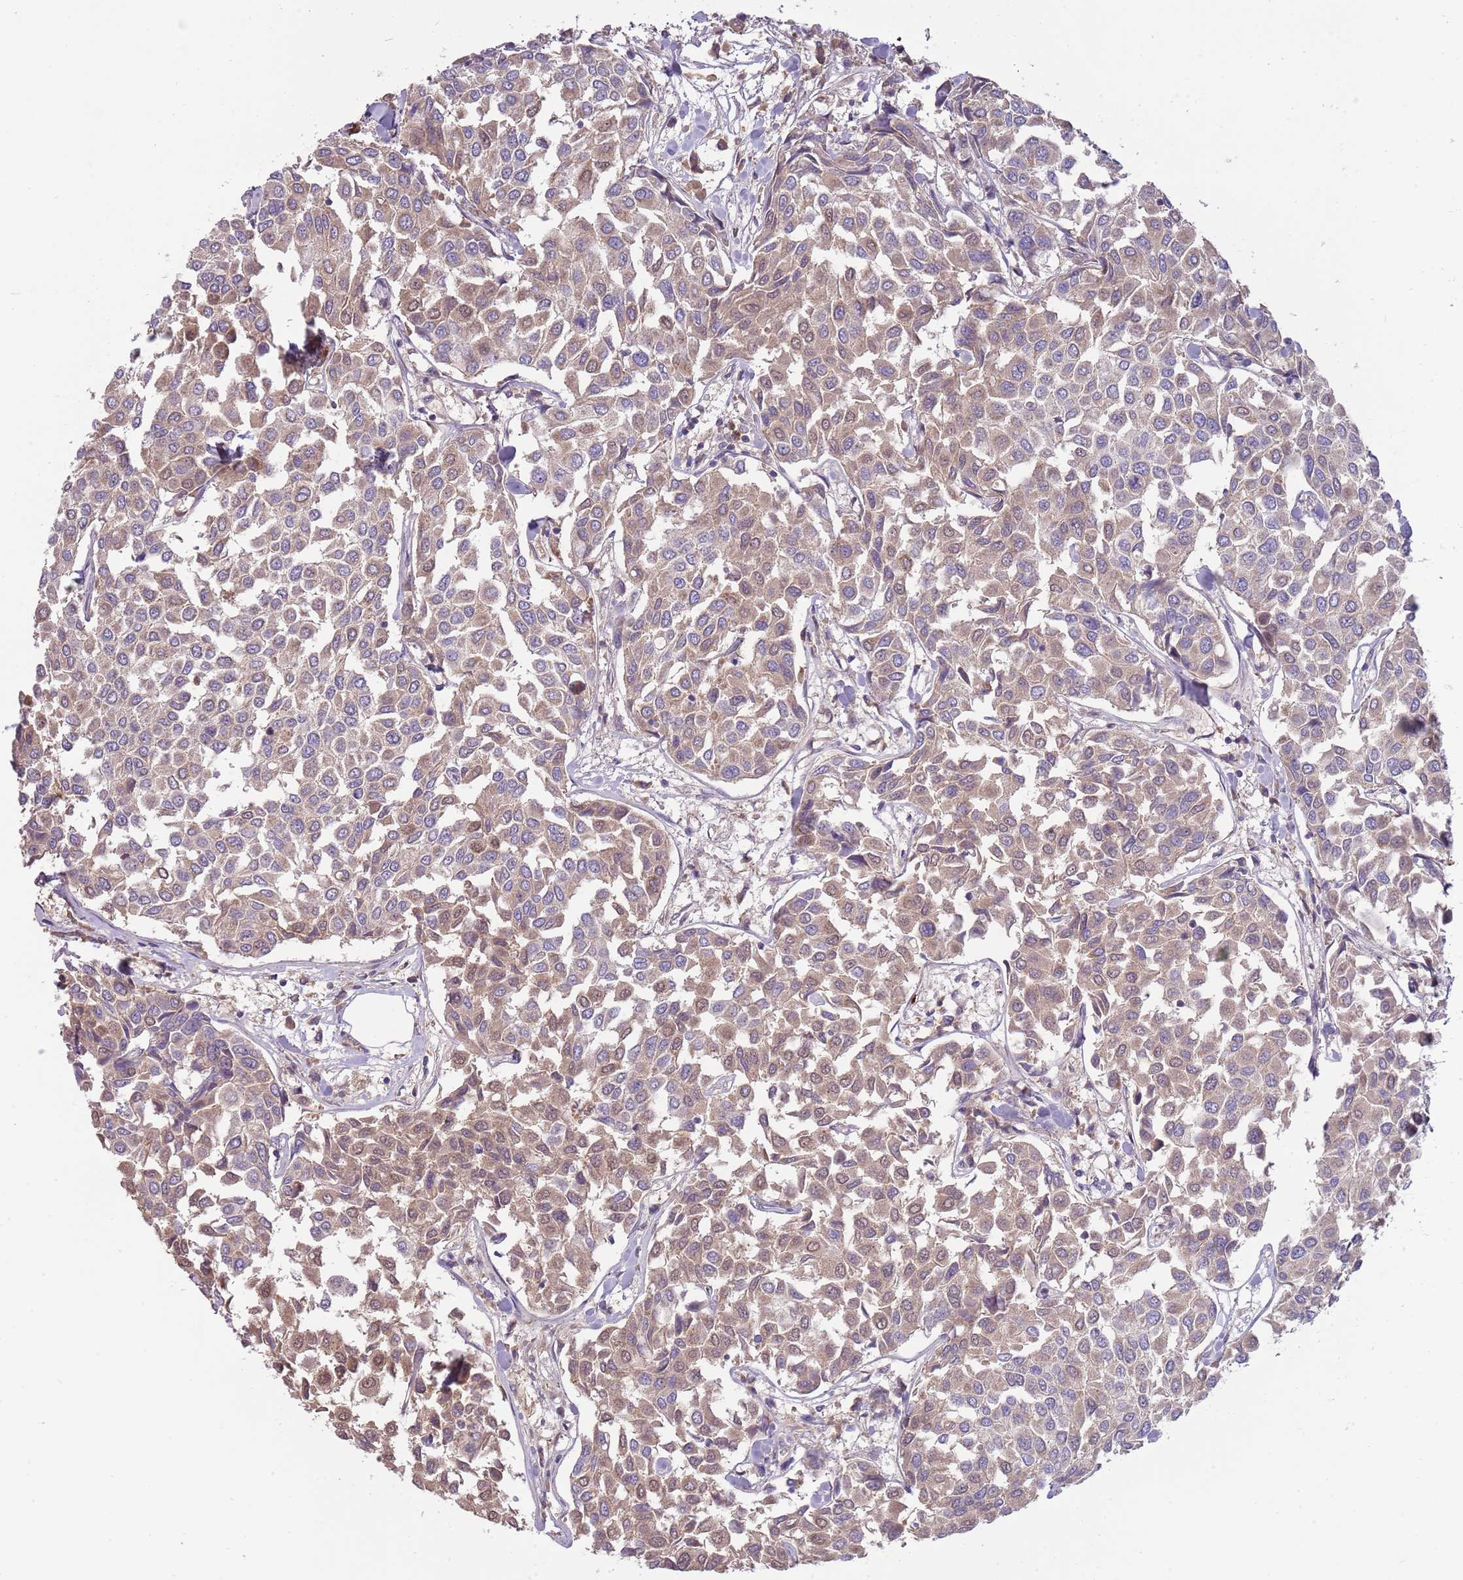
{"staining": {"intensity": "weak", "quantity": "25%-75%", "location": "cytoplasmic/membranous,nuclear"}, "tissue": "breast cancer", "cell_type": "Tumor cells", "image_type": "cancer", "snomed": [{"axis": "morphology", "description": "Duct carcinoma"}, {"axis": "topography", "description": "Breast"}], "caption": "Protein expression analysis of breast cancer demonstrates weak cytoplasmic/membranous and nuclear expression in about 25%-75% of tumor cells. (Brightfield microscopy of DAB IHC at high magnification).", "gene": "NBPF6", "patient": {"sex": "female", "age": 55}}